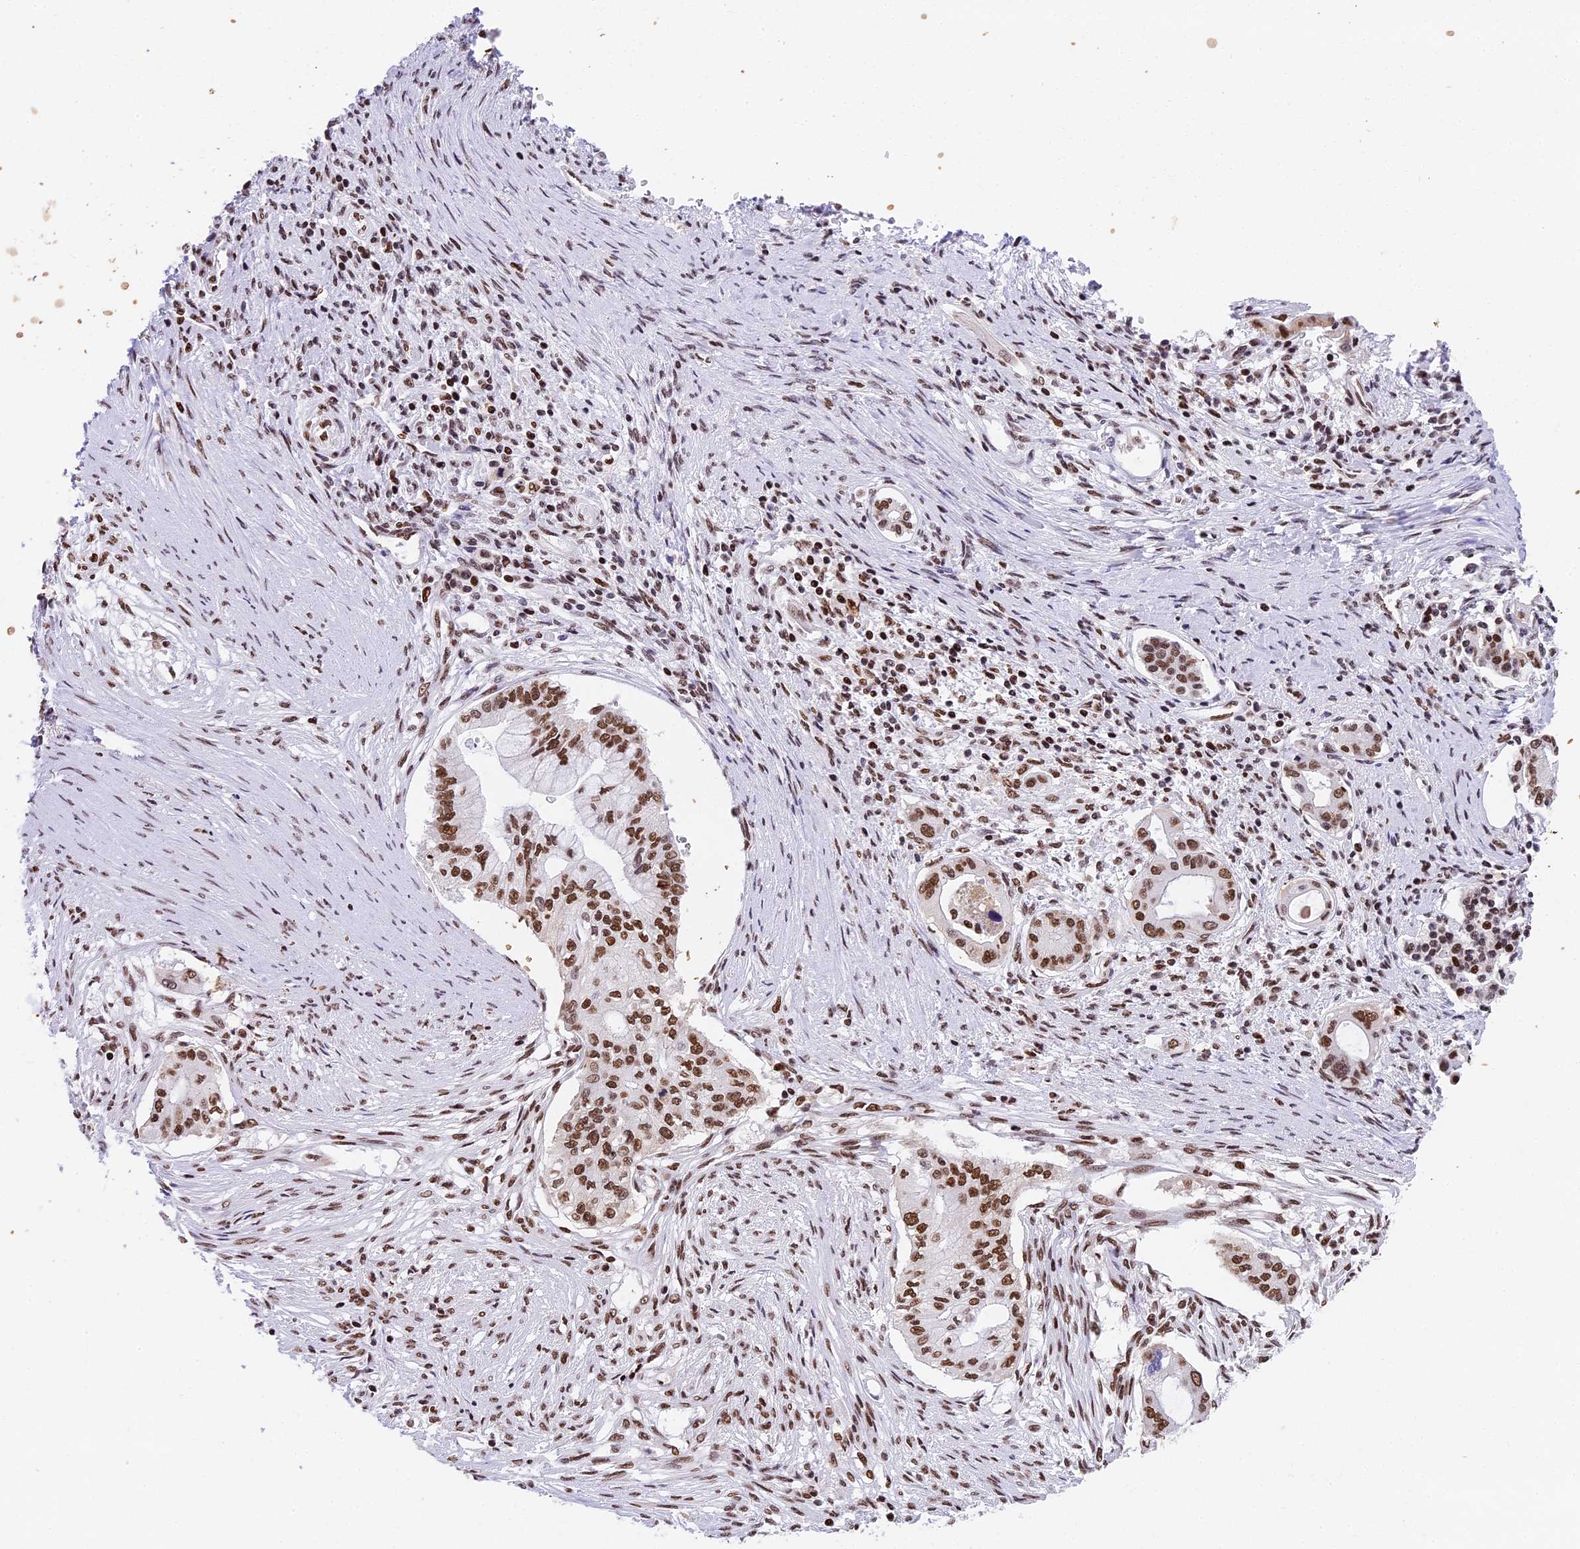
{"staining": {"intensity": "strong", "quantity": ">75%", "location": "nuclear"}, "tissue": "pancreatic cancer", "cell_type": "Tumor cells", "image_type": "cancer", "snomed": [{"axis": "morphology", "description": "Adenocarcinoma, NOS"}, {"axis": "topography", "description": "Pancreas"}], "caption": "Tumor cells display strong nuclear positivity in approximately >75% of cells in pancreatic cancer. (DAB (3,3'-diaminobenzidine) IHC, brown staining for protein, blue staining for nuclei).", "gene": "SBNO1", "patient": {"sex": "male", "age": 46}}